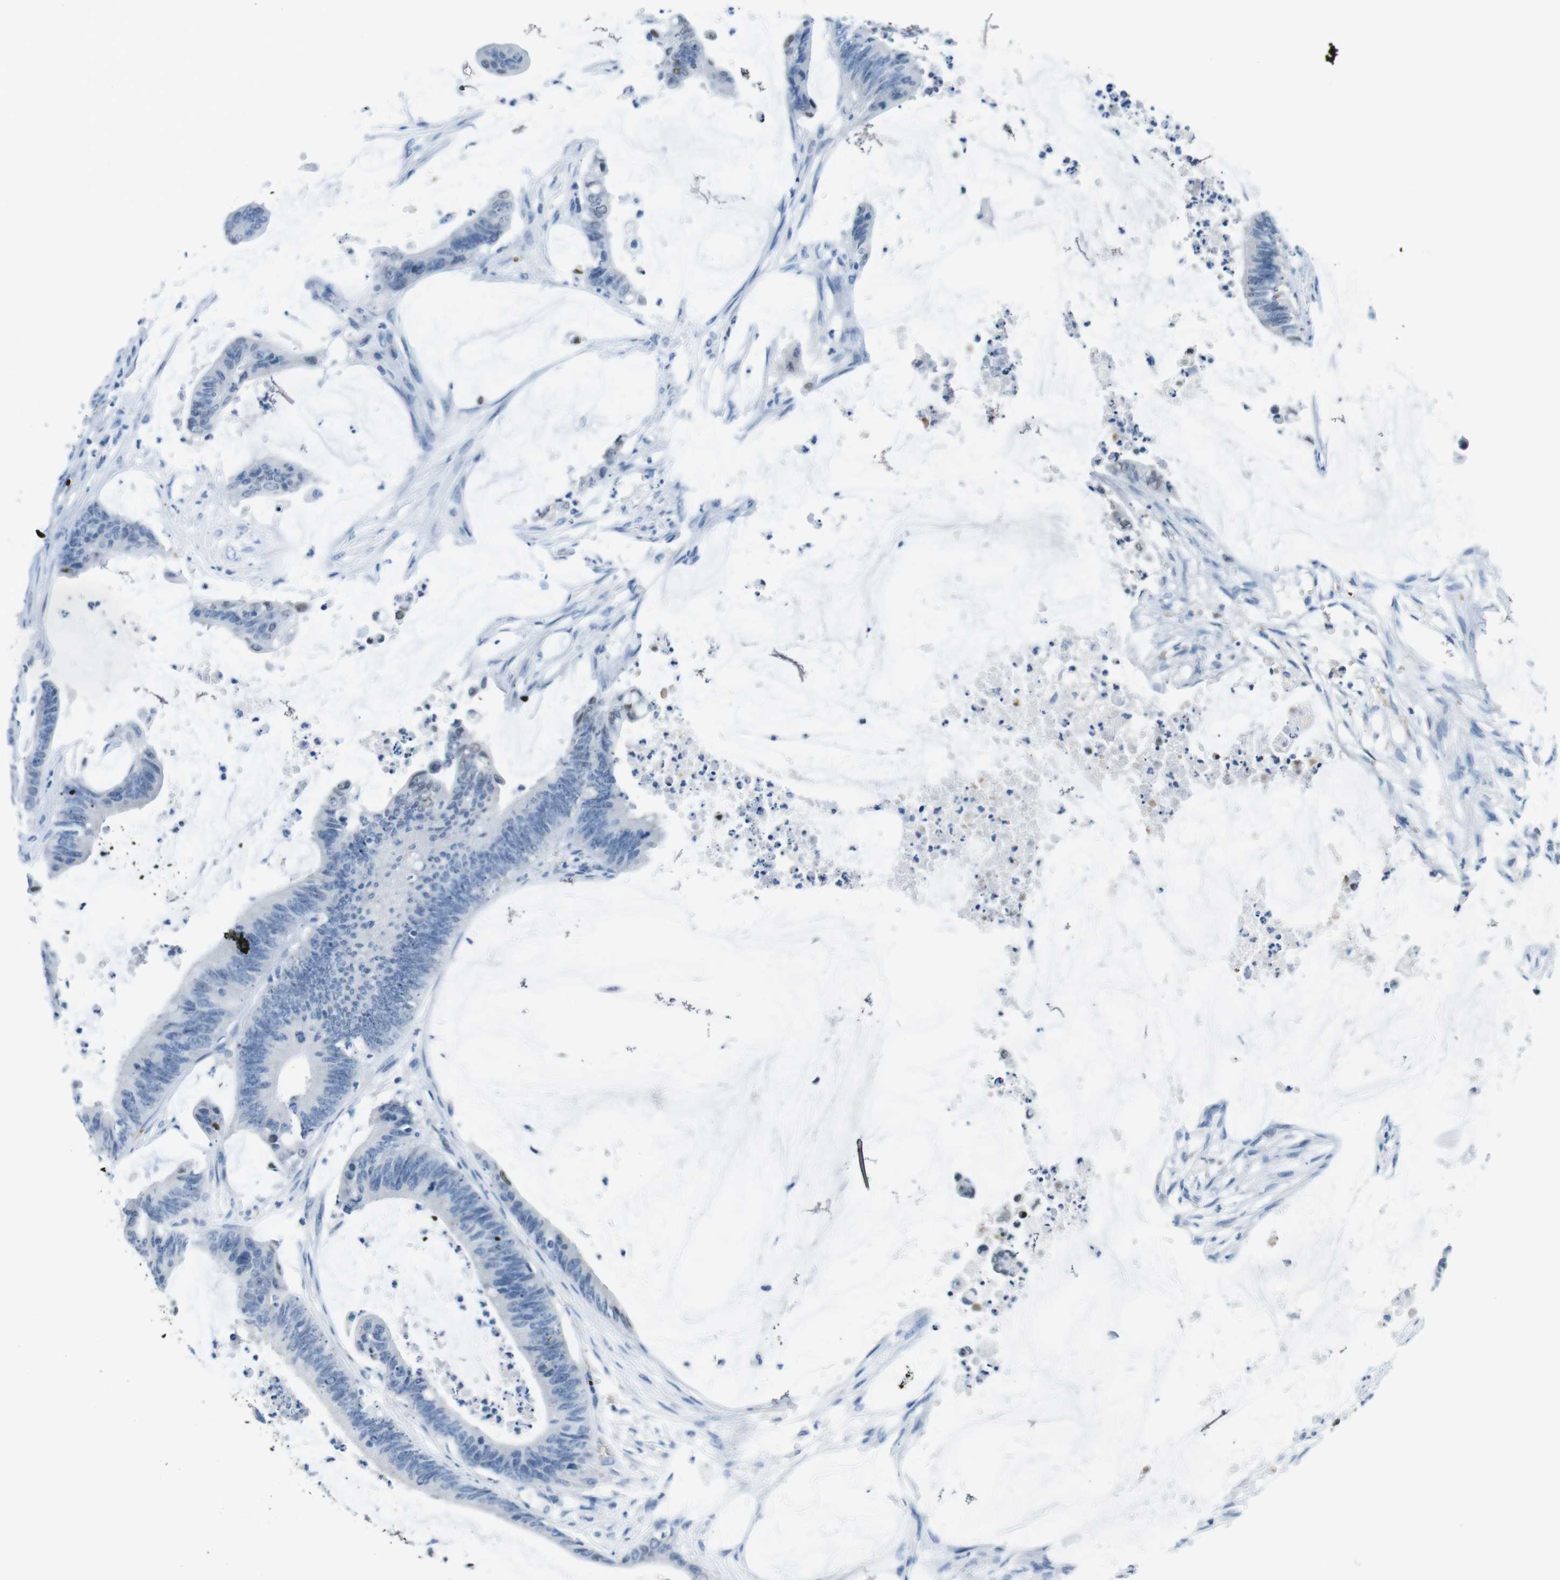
{"staining": {"intensity": "negative", "quantity": "none", "location": "none"}, "tissue": "colorectal cancer", "cell_type": "Tumor cells", "image_type": "cancer", "snomed": [{"axis": "morphology", "description": "Adenocarcinoma, NOS"}, {"axis": "topography", "description": "Rectum"}], "caption": "This is a photomicrograph of immunohistochemistry staining of adenocarcinoma (colorectal), which shows no positivity in tumor cells.", "gene": "TFAP2C", "patient": {"sex": "female", "age": 66}}